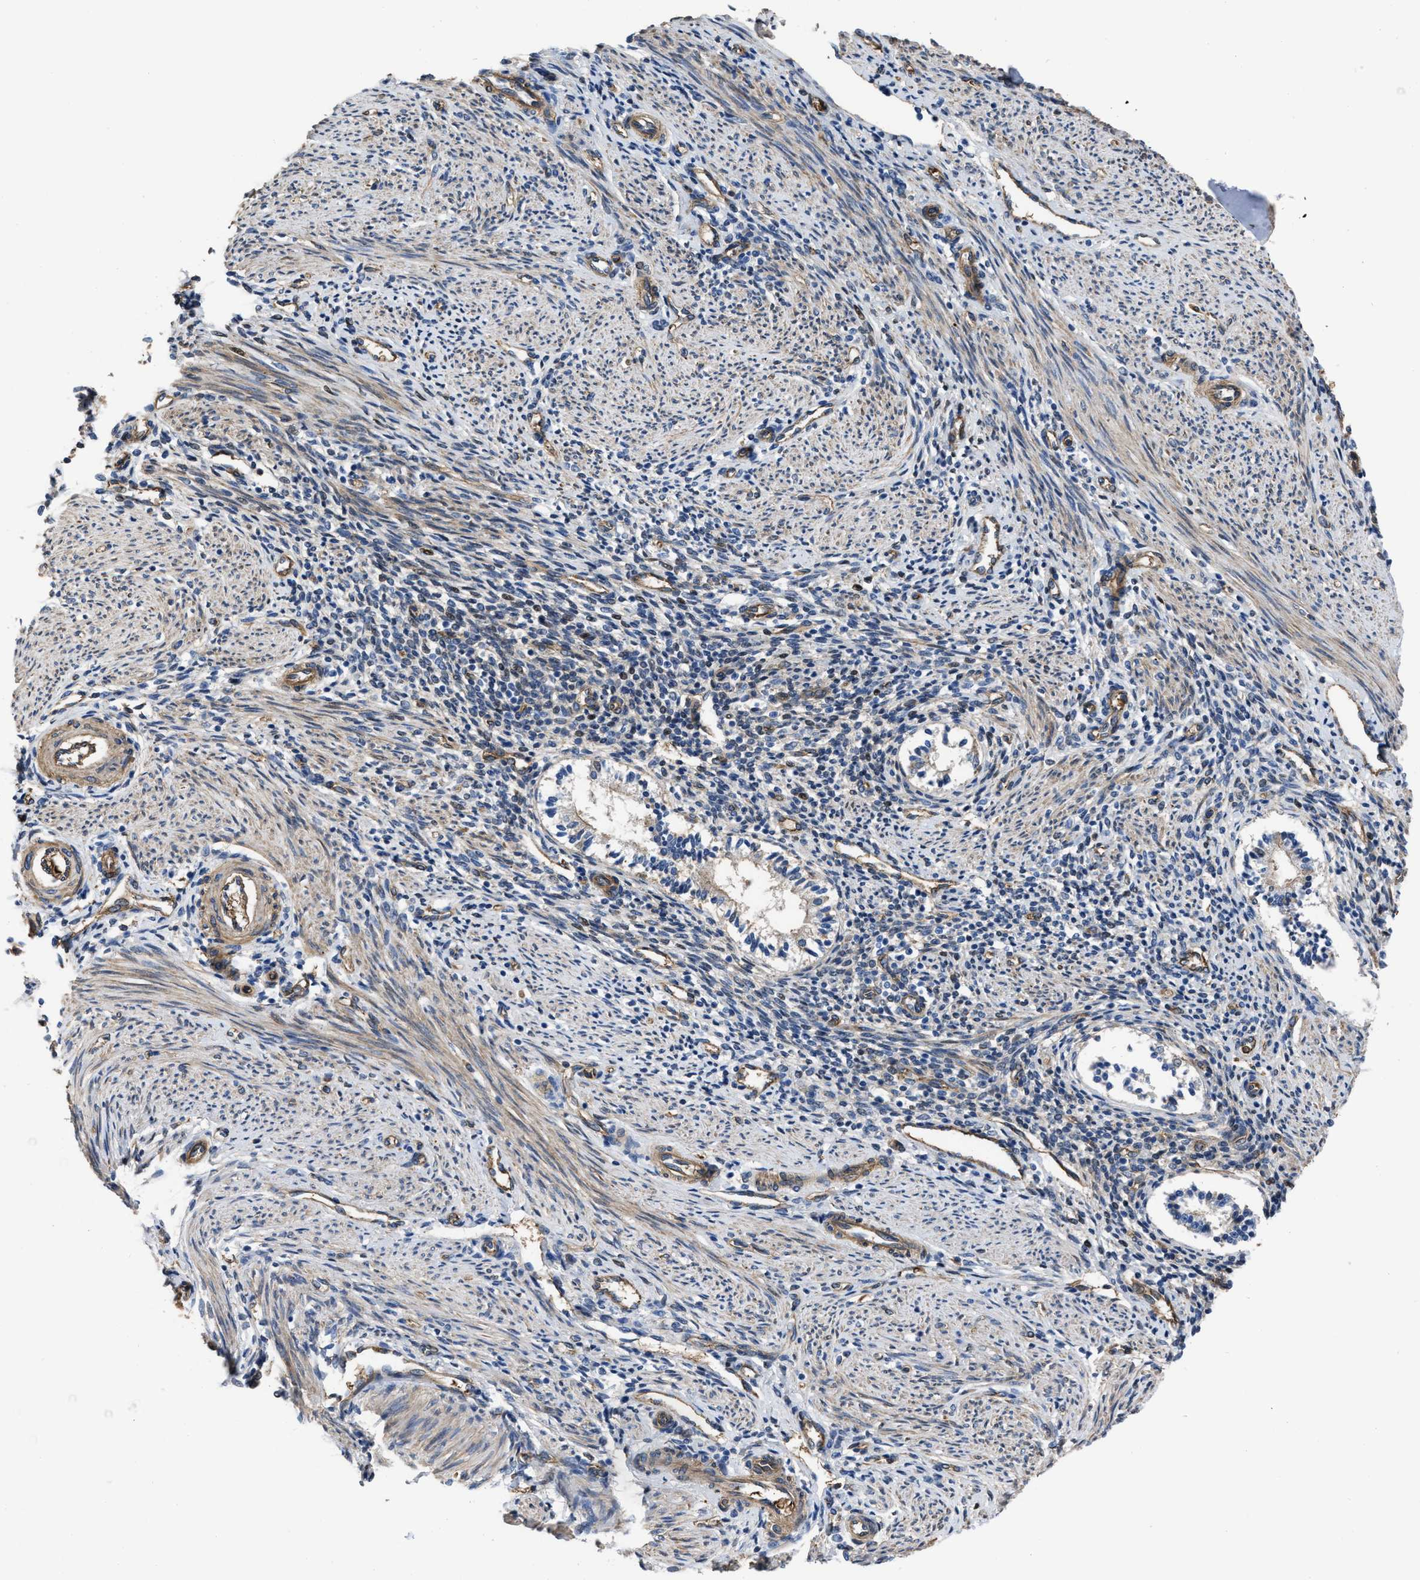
{"staining": {"intensity": "moderate", "quantity": ">75%", "location": "cytoplasmic/membranous"}, "tissue": "endometrium", "cell_type": "Cells in endometrial stroma", "image_type": "normal", "snomed": [{"axis": "morphology", "description": "Normal tissue, NOS"}, {"axis": "topography", "description": "Endometrium"}], "caption": "Protein positivity by IHC shows moderate cytoplasmic/membranous positivity in approximately >75% of cells in endometrial stroma in normal endometrium.", "gene": "TRIOBP", "patient": {"sex": "female", "age": 42}}